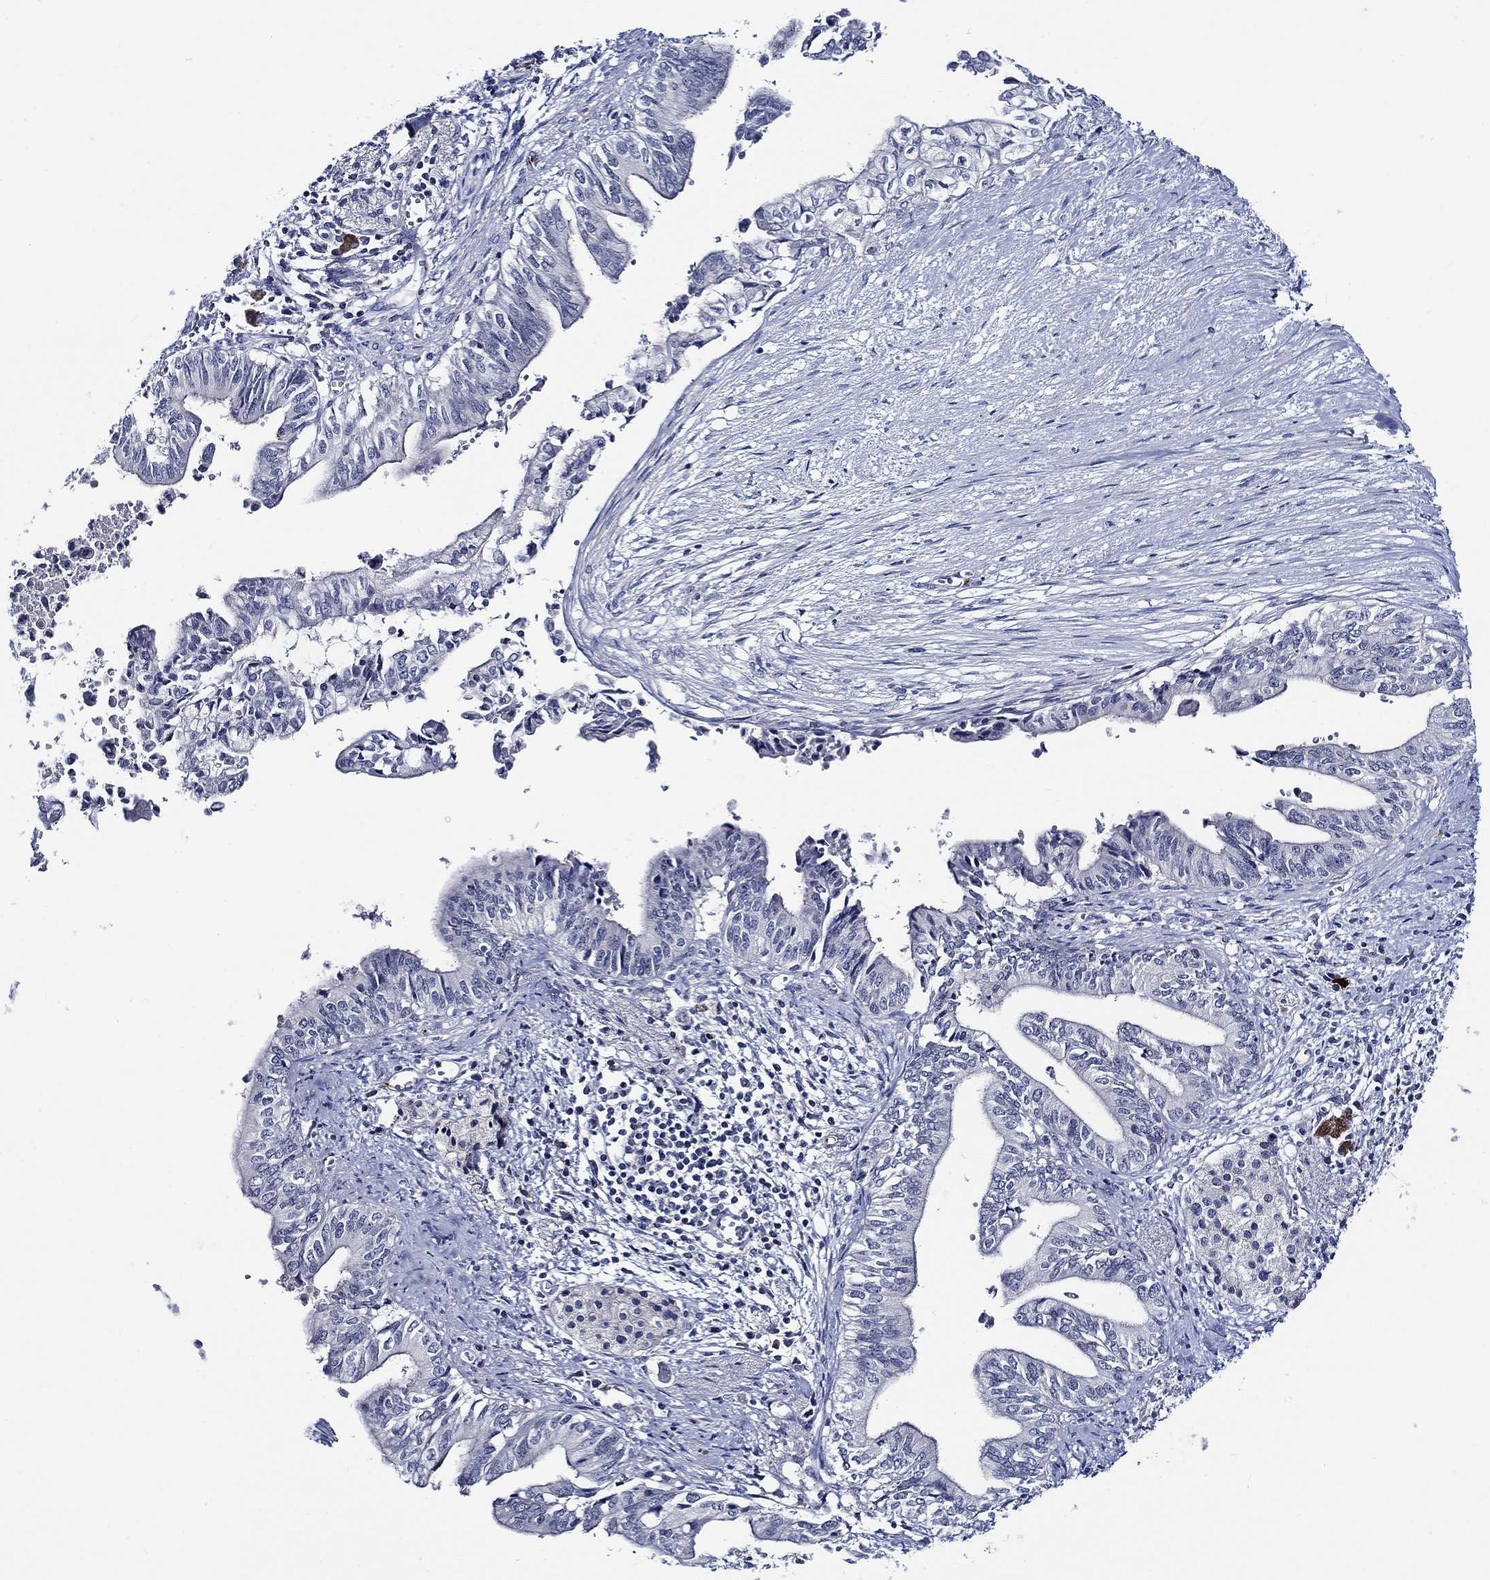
{"staining": {"intensity": "negative", "quantity": "none", "location": "none"}, "tissue": "pancreatic cancer", "cell_type": "Tumor cells", "image_type": "cancer", "snomed": [{"axis": "morphology", "description": "Adenocarcinoma, NOS"}, {"axis": "topography", "description": "Pancreas"}], "caption": "Human pancreatic cancer (adenocarcinoma) stained for a protein using immunohistochemistry demonstrates no staining in tumor cells.", "gene": "ALOX12", "patient": {"sex": "female", "age": 61}}